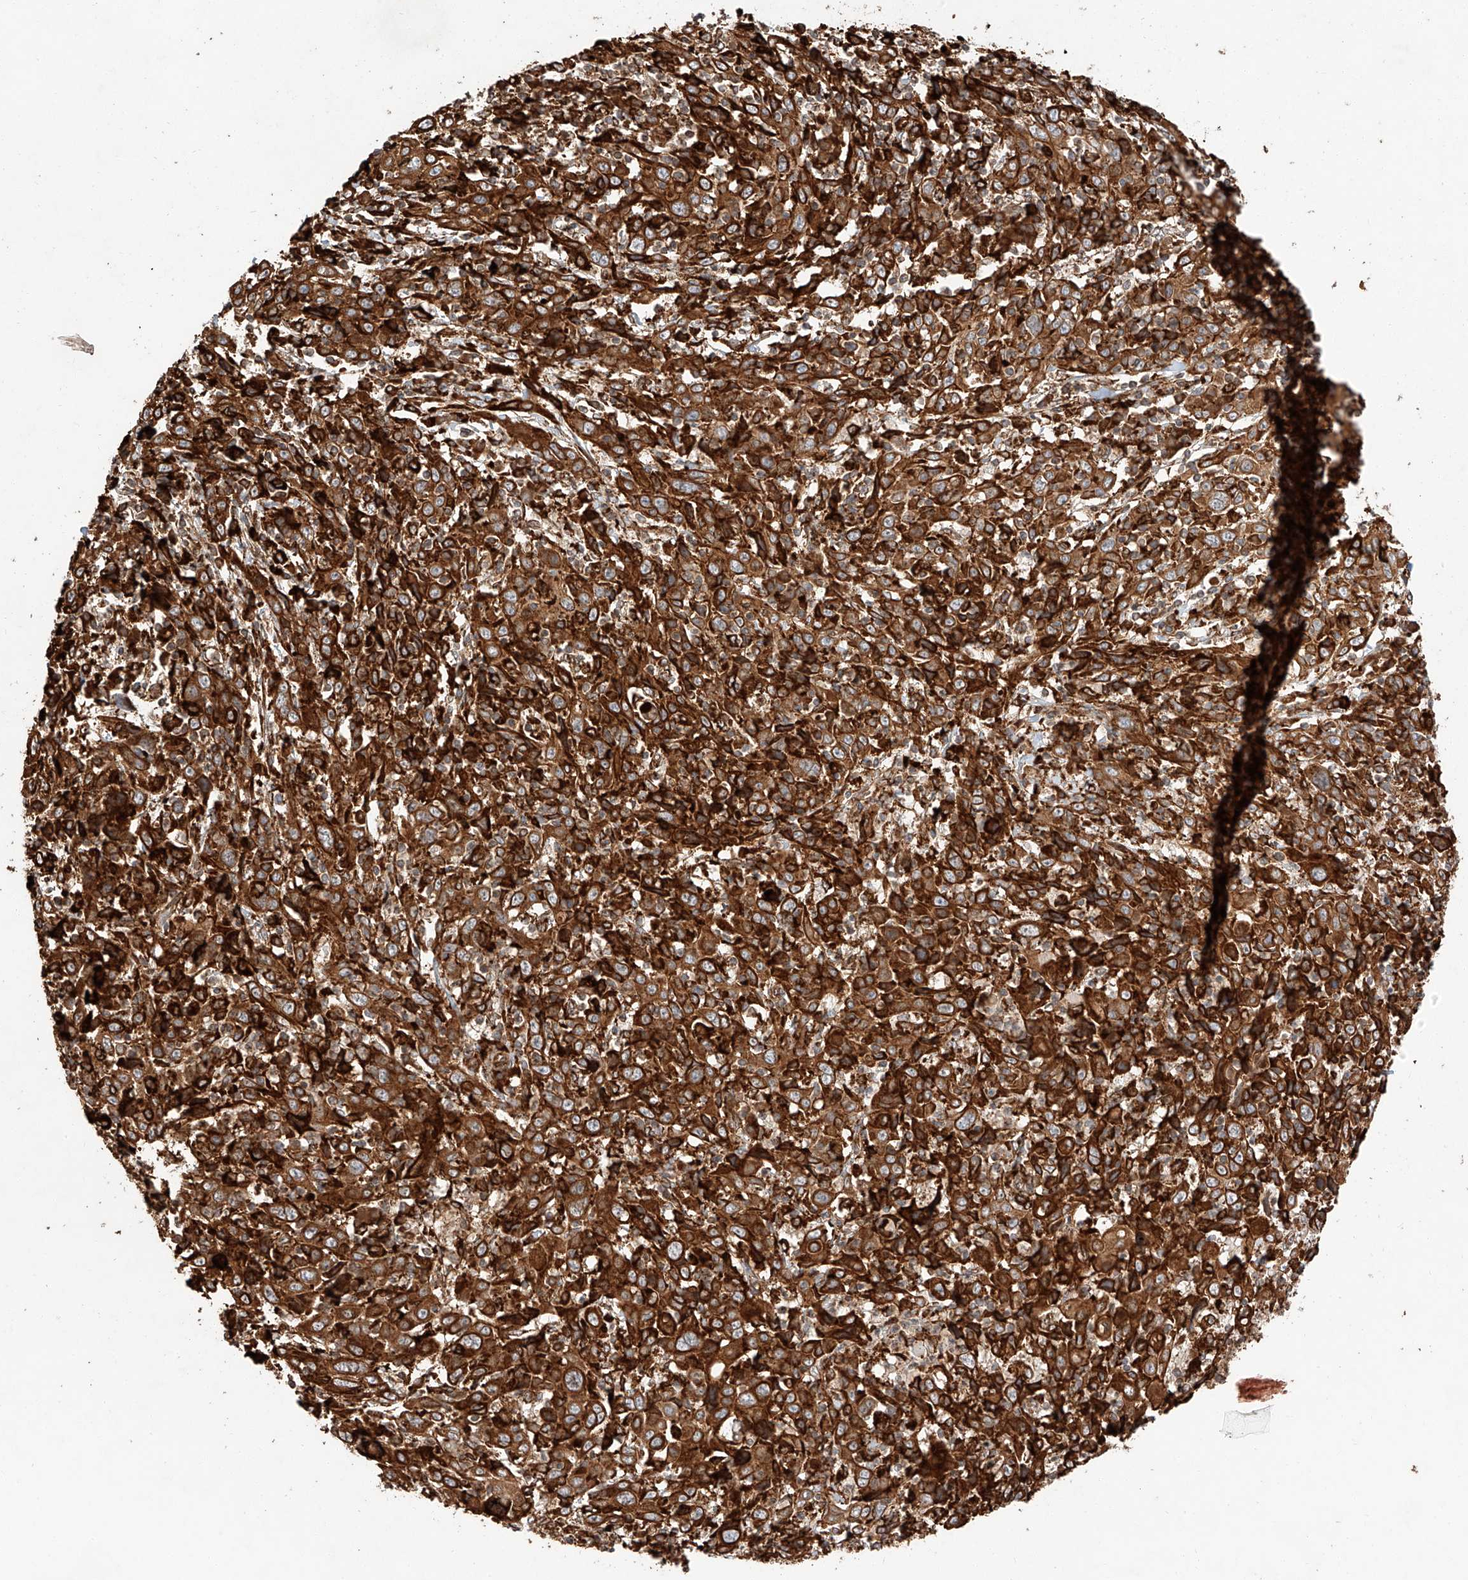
{"staining": {"intensity": "strong", "quantity": ">75%", "location": "cytoplasmic/membranous"}, "tissue": "cervical cancer", "cell_type": "Tumor cells", "image_type": "cancer", "snomed": [{"axis": "morphology", "description": "Squamous cell carcinoma, NOS"}, {"axis": "topography", "description": "Cervix"}], "caption": "Immunohistochemical staining of human squamous cell carcinoma (cervical) displays strong cytoplasmic/membranous protein expression in about >75% of tumor cells.", "gene": "ZNF84", "patient": {"sex": "female", "age": 46}}